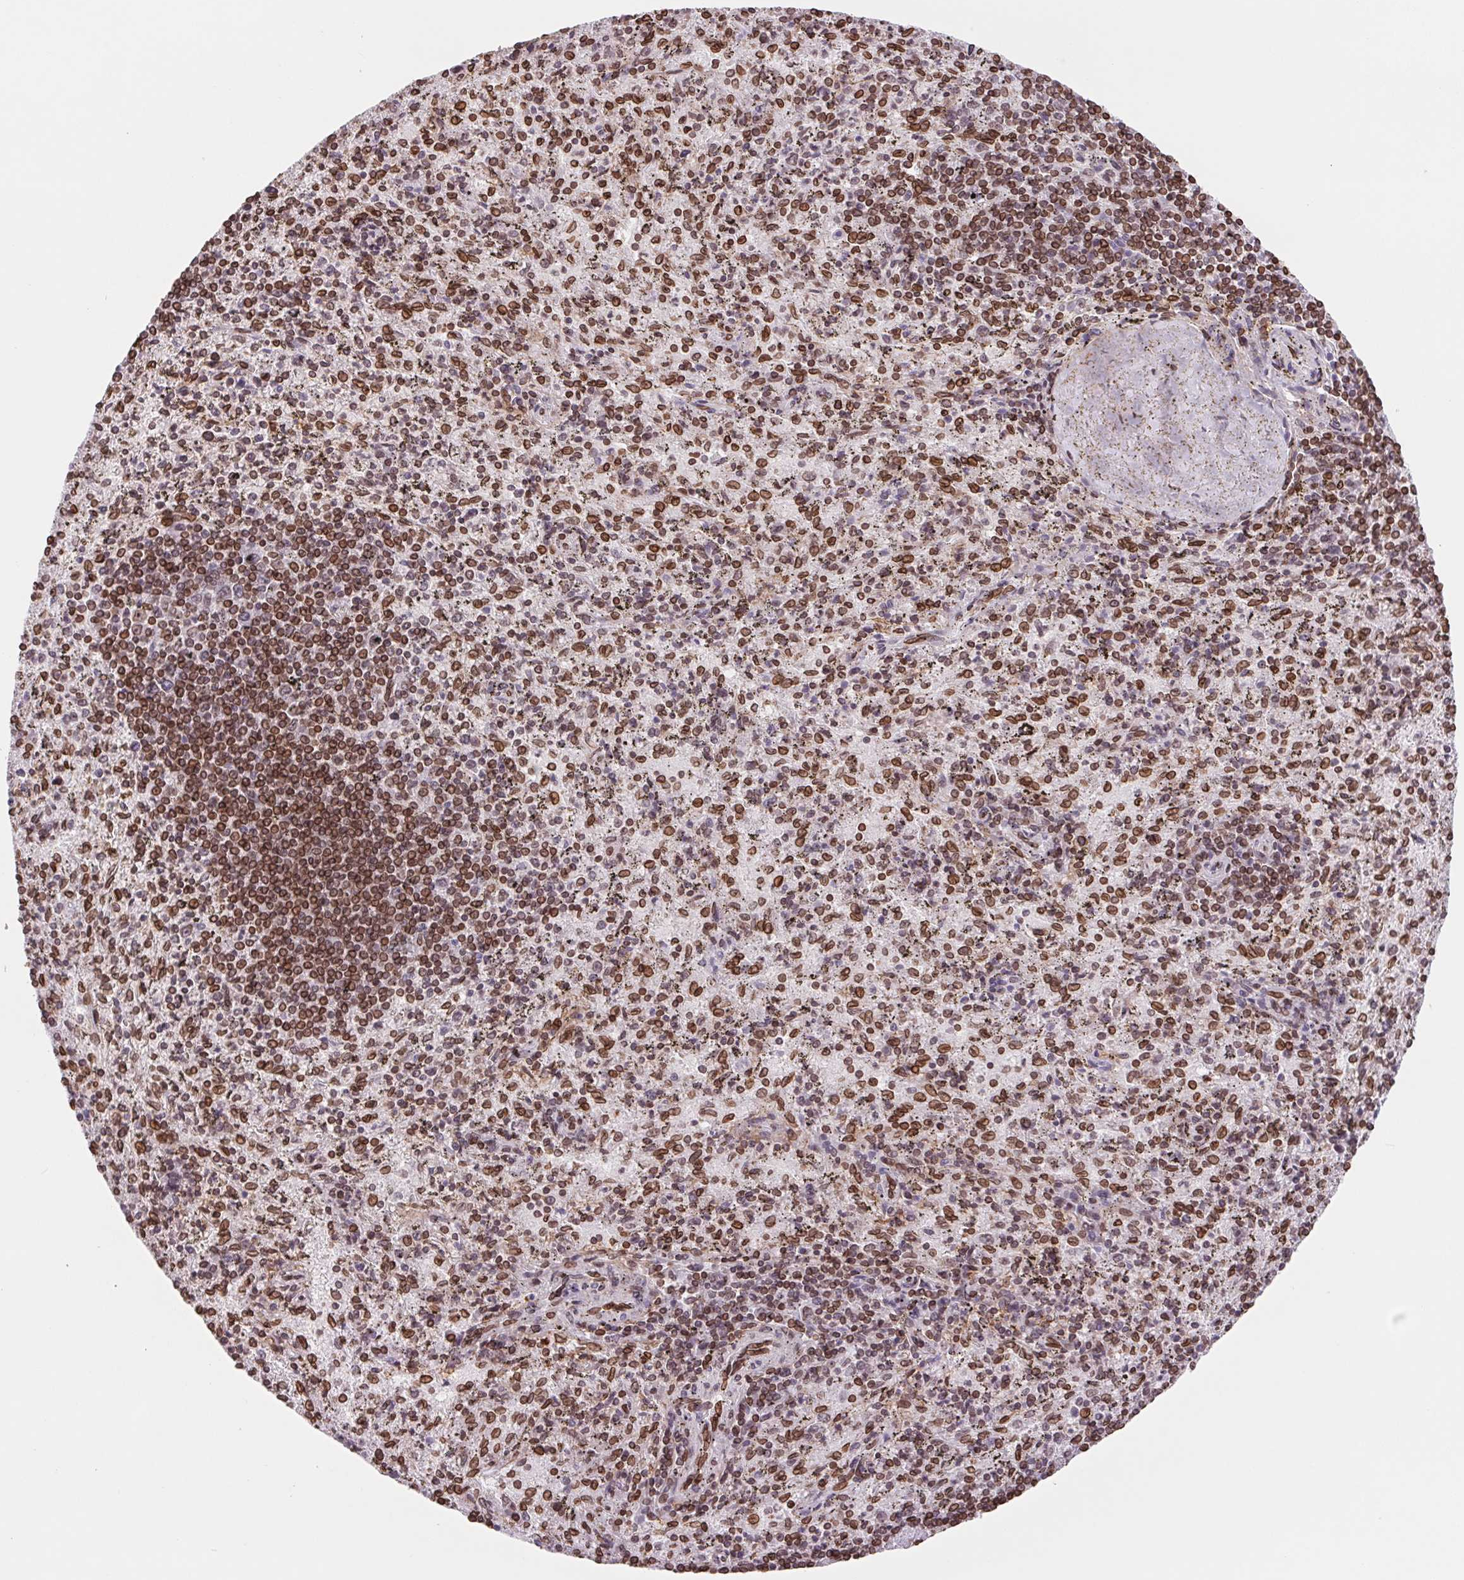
{"staining": {"intensity": "strong", "quantity": ">75%", "location": "cytoplasmic/membranous,nuclear"}, "tissue": "spleen", "cell_type": "Cells in red pulp", "image_type": "normal", "snomed": [{"axis": "morphology", "description": "Normal tissue, NOS"}, {"axis": "topography", "description": "Spleen"}], "caption": "Brown immunohistochemical staining in unremarkable spleen exhibits strong cytoplasmic/membranous,nuclear expression in approximately >75% of cells in red pulp. (Stains: DAB (3,3'-diaminobenzidine) in brown, nuclei in blue, Microscopy: brightfield microscopy at high magnification).", "gene": "LMNB2", "patient": {"sex": "male", "age": 57}}